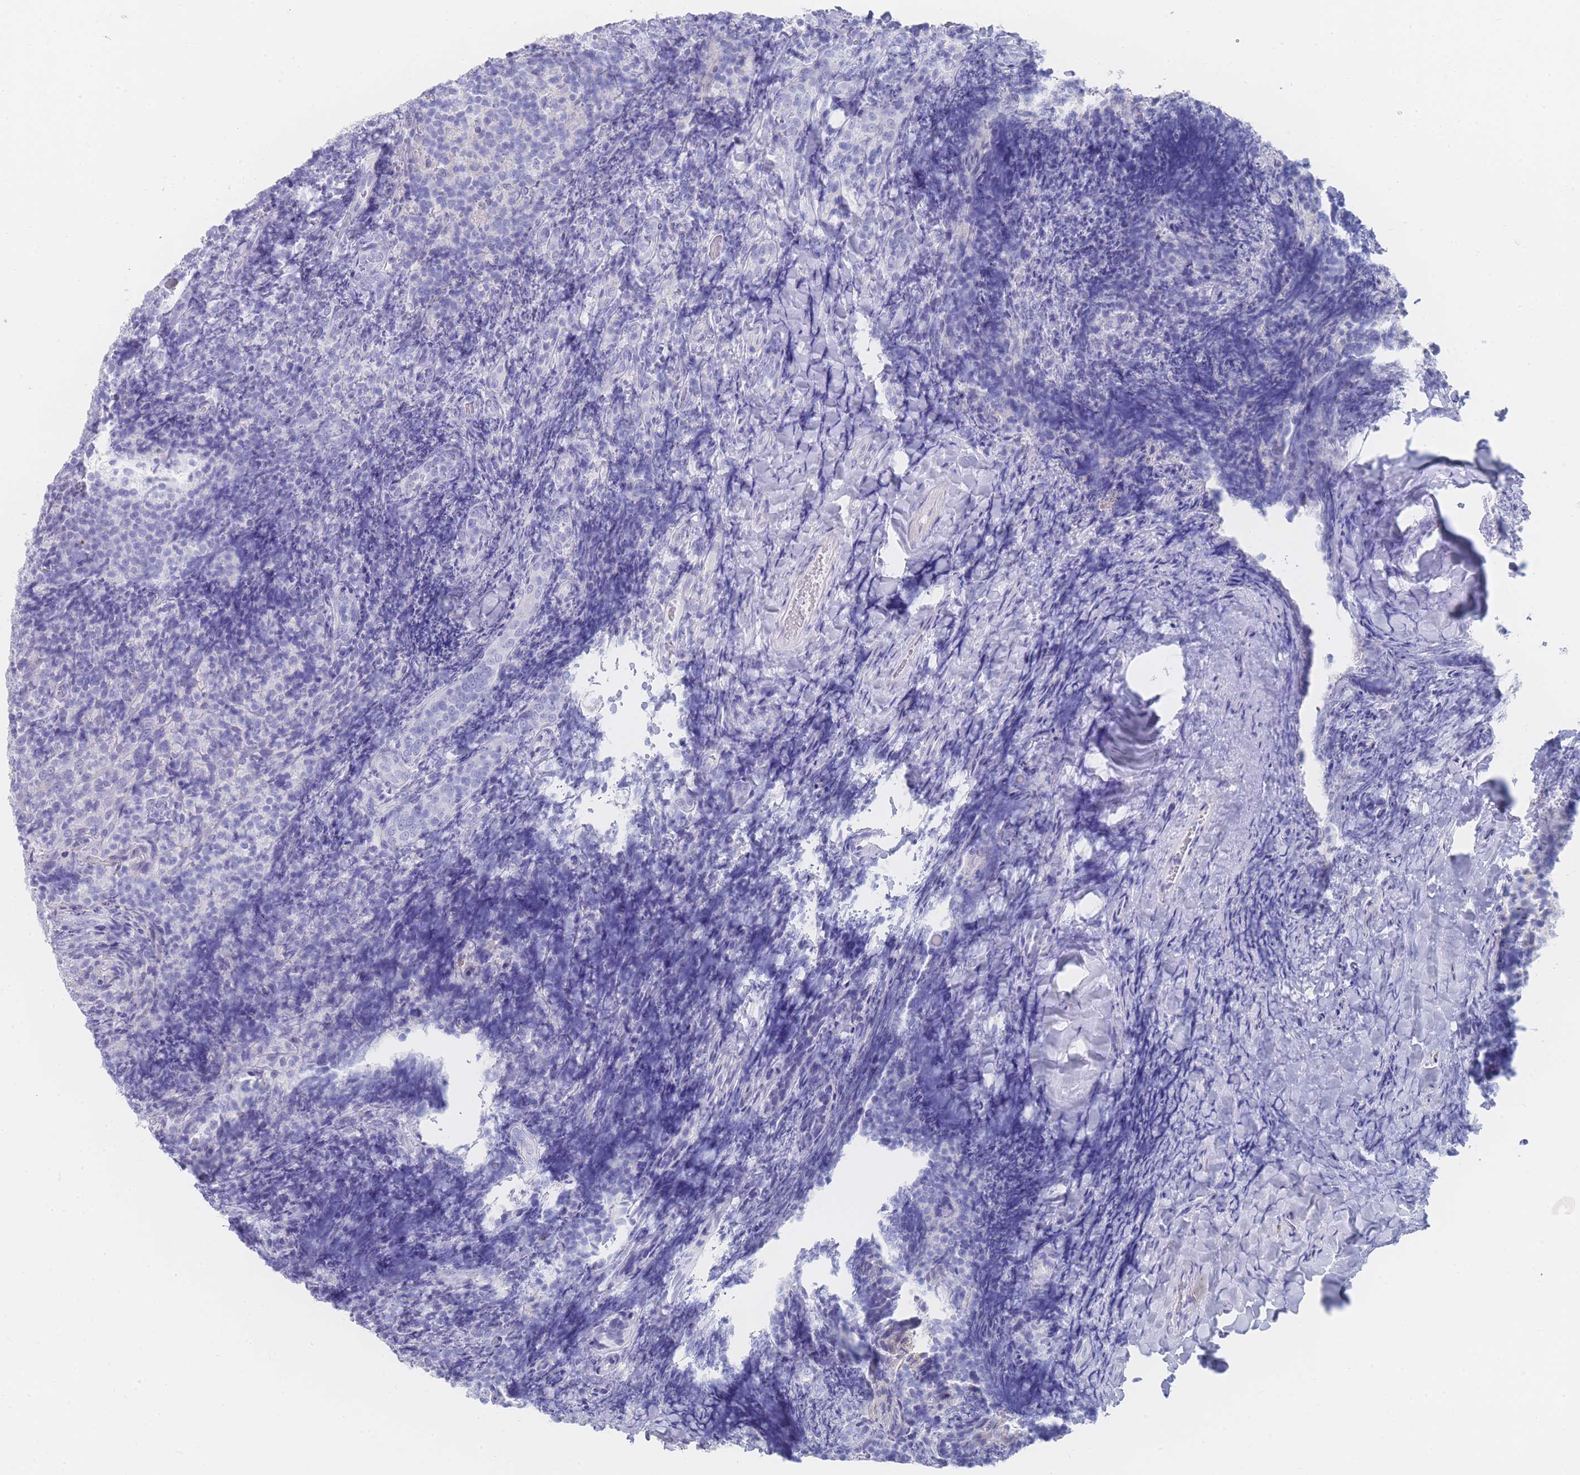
{"staining": {"intensity": "negative", "quantity": "none", "location": "none"}, "tissue": "tonsil", "cell_type": "Germinal center cells", "image_type": "normal", "snomed": [{"axis": "morphology", "description": "Normal tissue, NOS"}, {"axis": "topography", "description": "Tonsil"}], "caption": "The histopathology image displays no staining of germinal center cells in benign tonsil.", "gene": "LRRC37A2", "patient": {"sex": "female", "age": 10}}